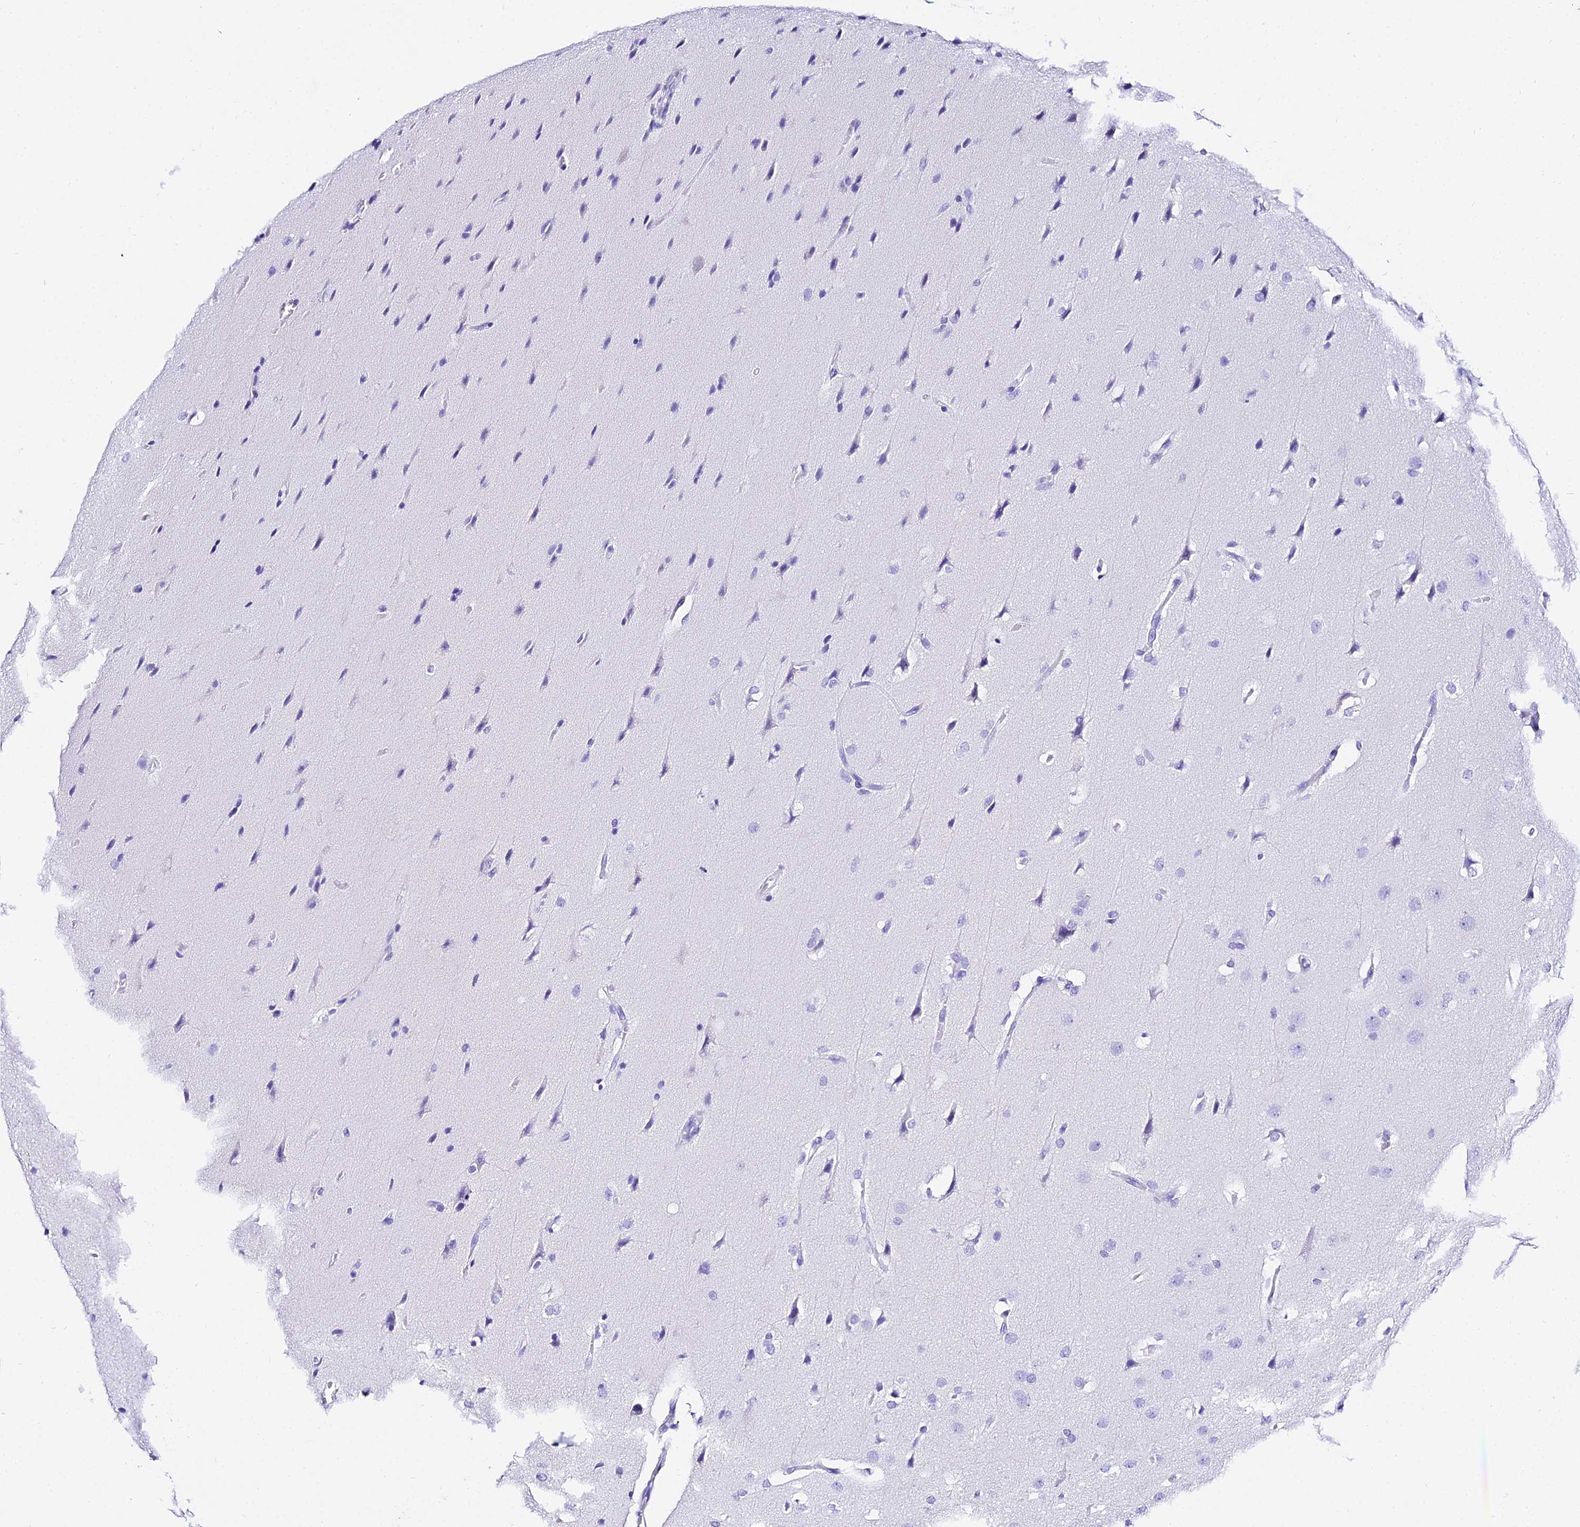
{"staining": {"intensity": "negative", "quantity": "none", "location": "none"}, "tissue": "glioma", "cell_type": "Tumor cells", "image_type": "cancer", "snomed": [{"axis": "morphology", "description": "Glioma, malignant, Low grade"}, {"axis": "topography", "description": "Brain"}], "caption": "Protein analysis of glioma reveals no significant expression in tumor cells.", "gene": "TRMT44", "patient": {"sex": "female", "age": 37}}